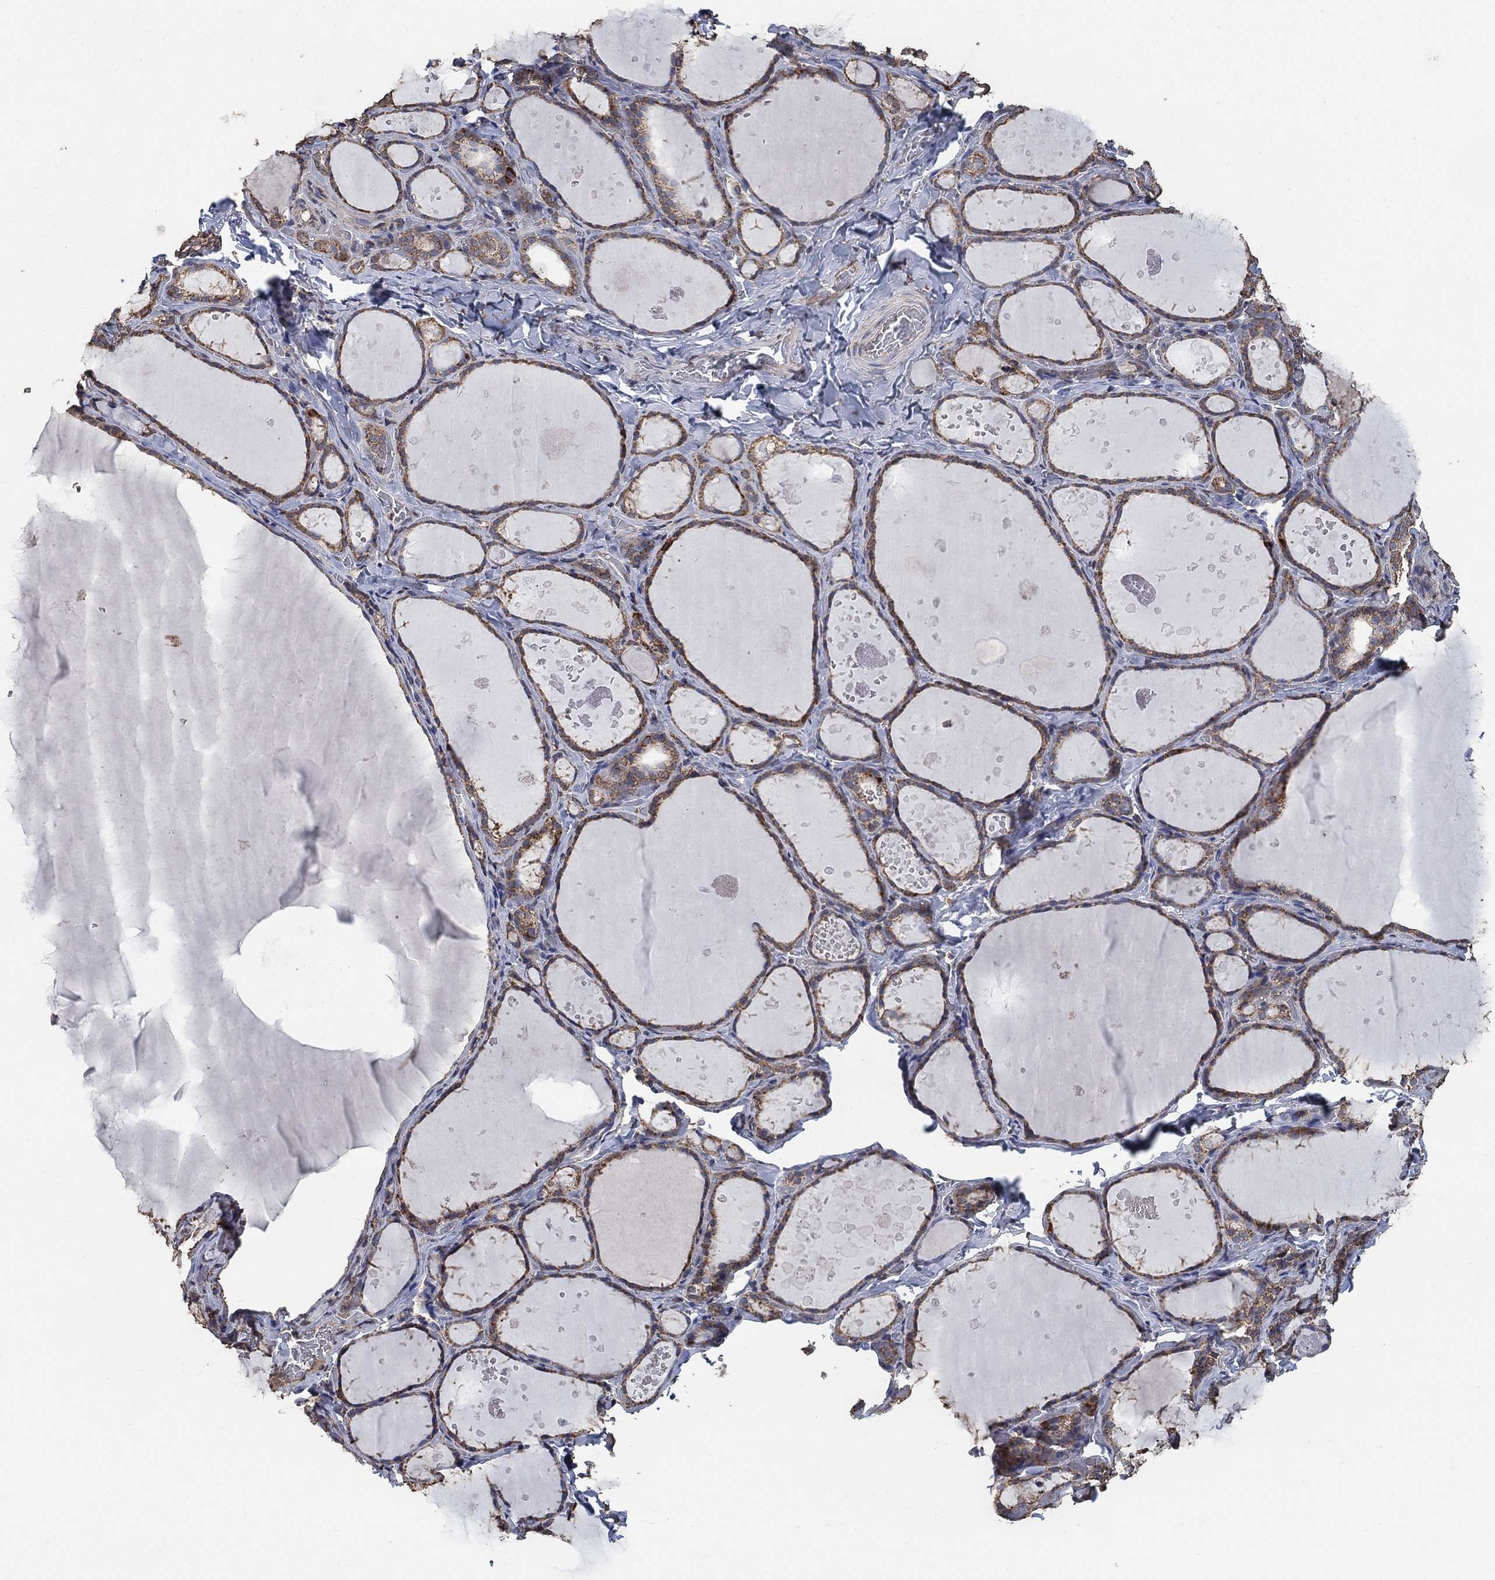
{"staining": {"intensity": "moderate", "quantity": ">75%", "location": "cytoplasmic/membranous"}, "tissue": "thyroid gland", "cell_type": "Glandular cells", "image_type": "normal", "snomed": [{"axis": "morphology", "description": "Normal tissue, NOS"}, {"axis": "topography", "description": "Thyroid gland"}], "caption": "A photomicrograph of thyroid gland stained for a protein demonstrates moderate cytoplasmic/membranous brown staining in glandular cells.", "gene": "MRPS24", "patient": {"sex": "female", "age": 56}}